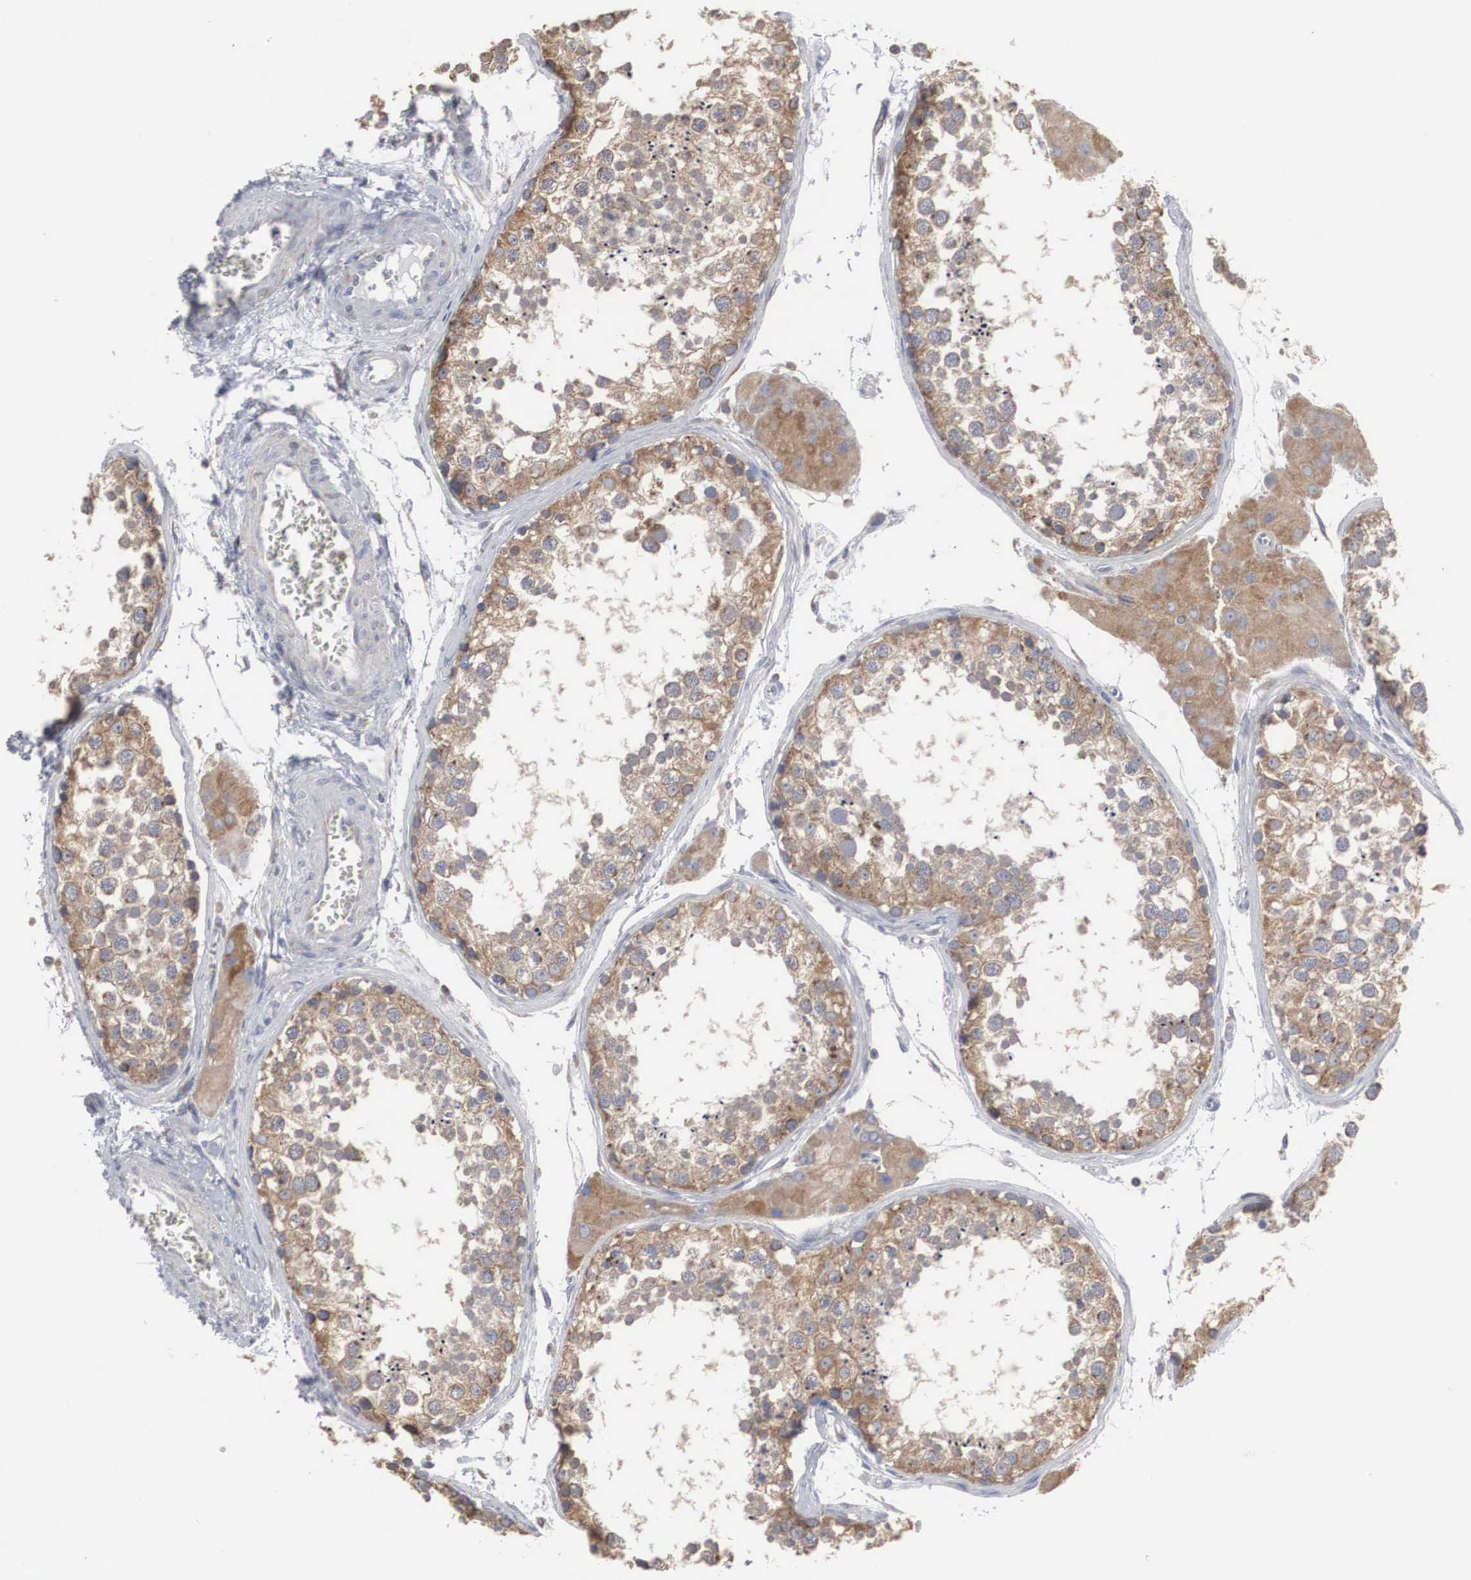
{"staining": {"intensity": "moderate", "quantity": ">75%", "location": "cytoplasmic/membranous"}, "tissue": "testis", "cell_type": "Cells in seminiferous ducts", "image_type": "normal", "snomed": [{"axis": "morphology", "description": "Normal tissue, NOS"}, {"axis": "topography", "description": "Testis"}], "caption": "This photomicrograph reveals IHC staining of normal testis, with medium moderate cytoplasmic/membranous positivity in about >75% of cells in seminiferous ducts.", "gene": "CTAGE15", "patient": {"sex": "male", "age": 57}}